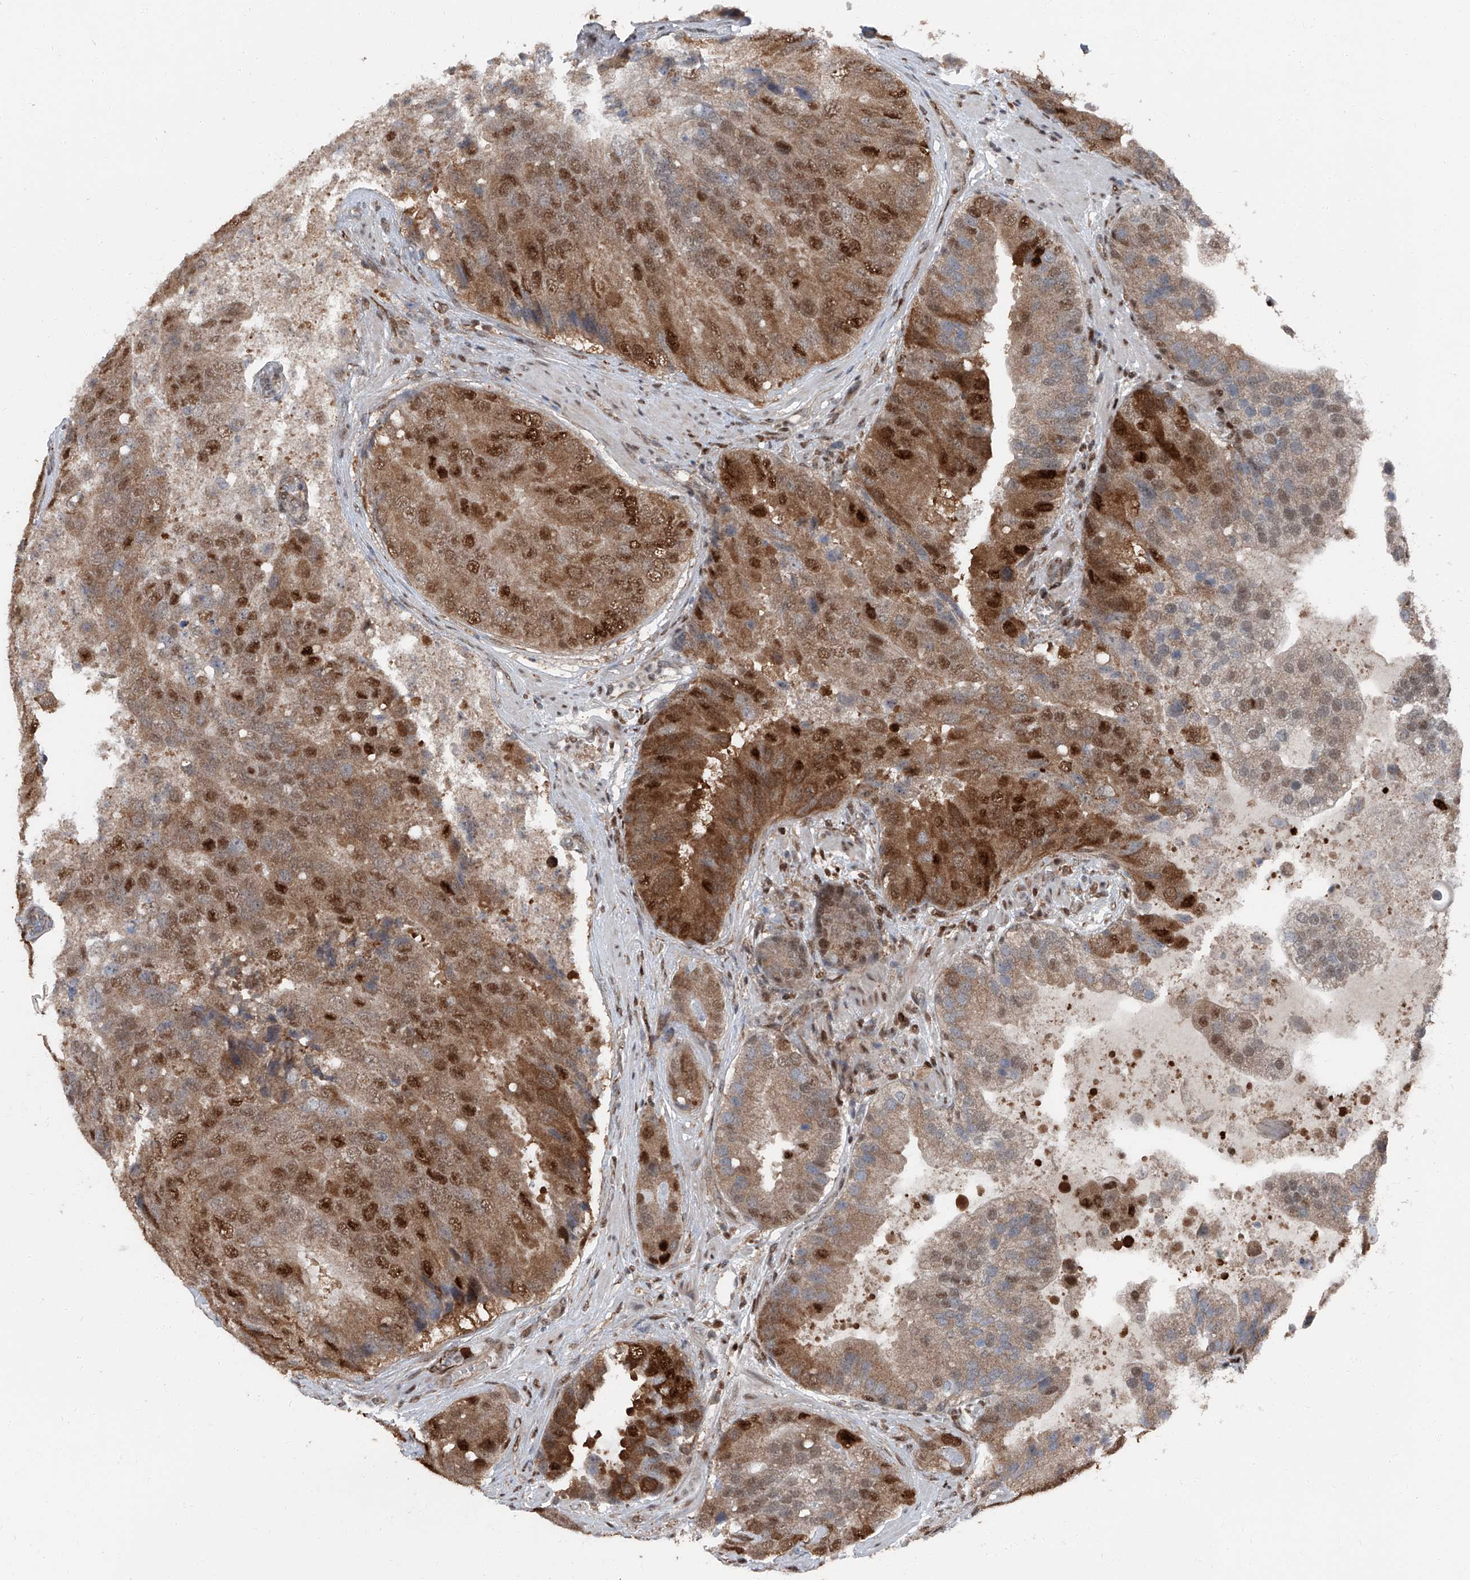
{"staining": {"intensity": "strong", "quantity": ">75%", "location": "cytoplasmic/membranous,nuclear"}, "tissue": "prostate cancer", "cell_type": "Tumor cells", "image_type": "cancer", "snomed": [{"axis": "morphology", "description": "Adenocarcinoma, High grade"}, {"axis": "topography", "description": "Prostate"}], "caption": "High-grade adenocarcinoma (prostate) stained with a brown dye displays strong cytoplasmic/membranous and nuclear positive staining in approximately >75% of tumor cells.", "gene": "FKBP5", "patient": {"sex": "male", "age": 70}}